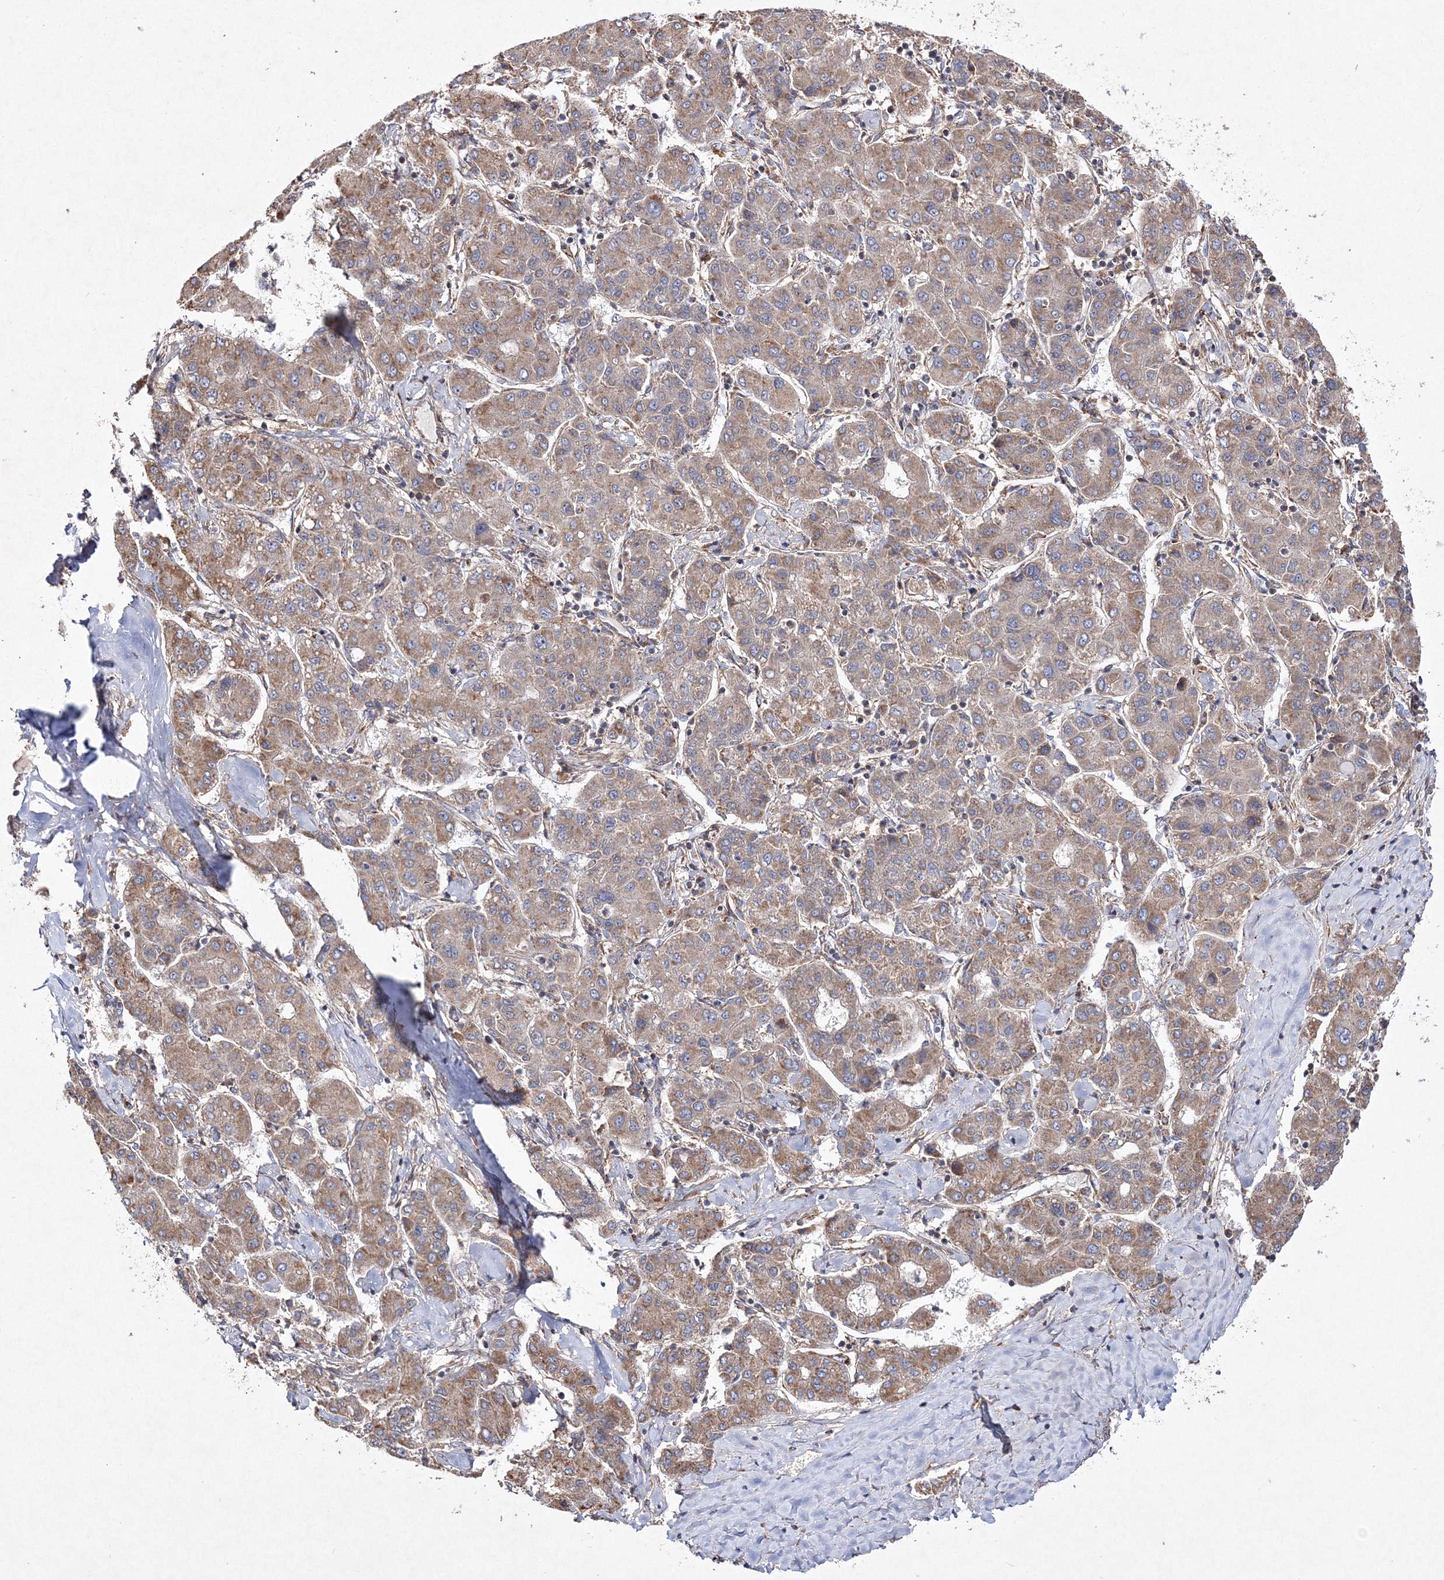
{"staining": {"intensity": "weak", "quantity": ">75%", "location": "cytoplasmic/membranous"}, "tissue": "liver cancer", "cell_type": "Tumor cells", "image_type": "cancer", "snomed": [{"axis": "morphology", "description": "Carcinoma, Hepatocellular, NOS"}, {"axis": "topography", "description": "Liver"}], "caption": "IHC (DAB (3,3'-diaminobenzidine)) staining of liver cancer reveals weak cytoplasmic/membranous protein expression in about >75% of tumor cells.", "gene": "DNAJC13", "patient": {"sex": "male", "age": 65}}